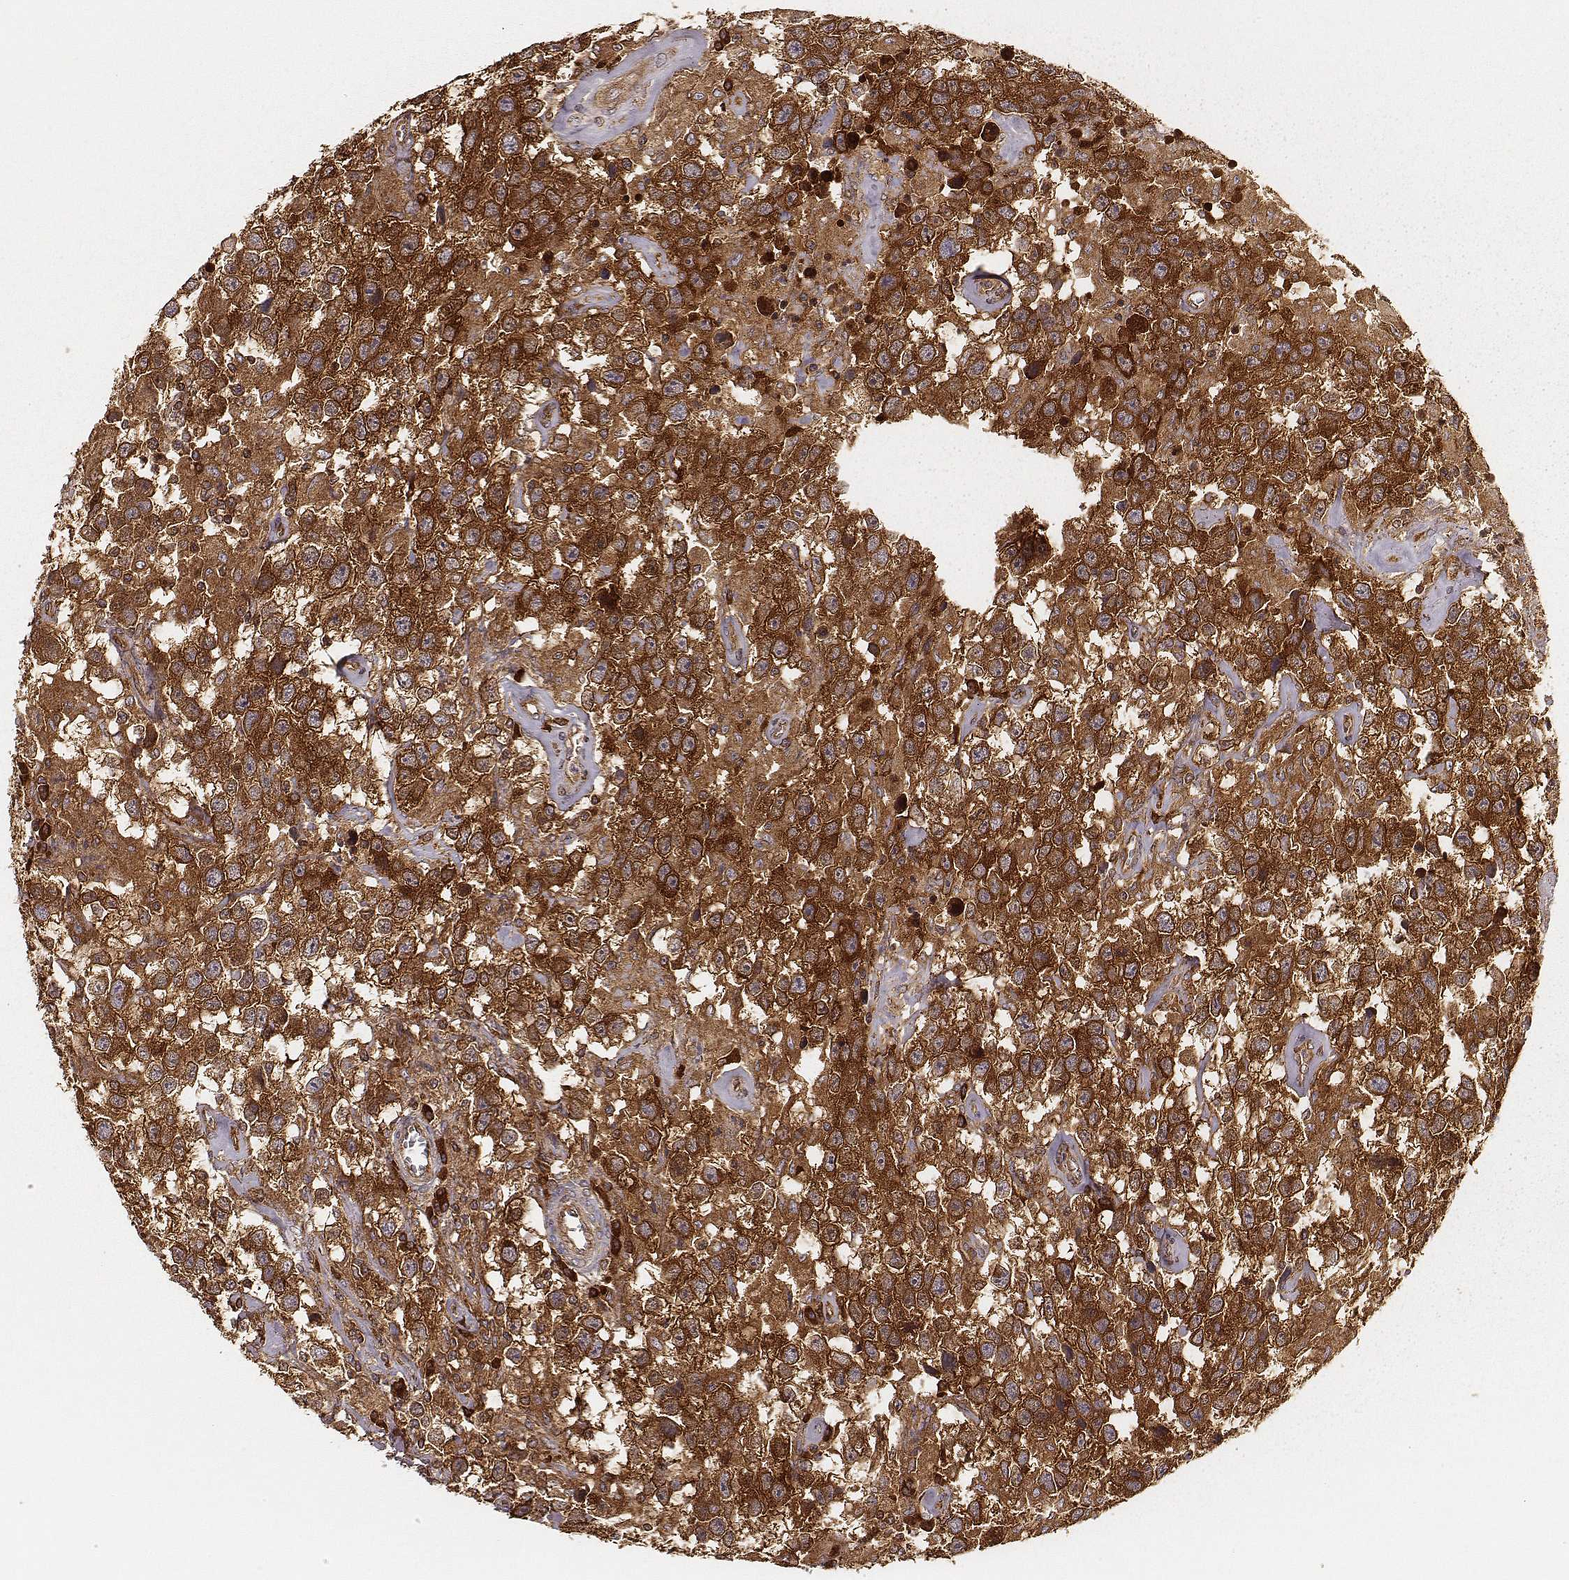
{"staining": {"intensity": "strong", "quantity": ">75%", "location": "cytoplasmic/membranous"}, "tissue": "testis cancer", "cell_type": "Tumor cells", "image_type": "cancer", "snomed": [{"axis": "morphology", "description": "Seminoma, NOS"}, {"axis": "topography", "description": "Testis"}], "caption": "Testis seminoma was stained to show a protein in brown. There is high levels of strong cytoplasmic/membranous expression in about >75% of tumor cells. The staining was performed using DAB, with brown indicating positive protein expression. Nuclei are stained blue with hematoxylin.", "gene": "CARS1", "patient": {"sex": "male", "age": 43}}